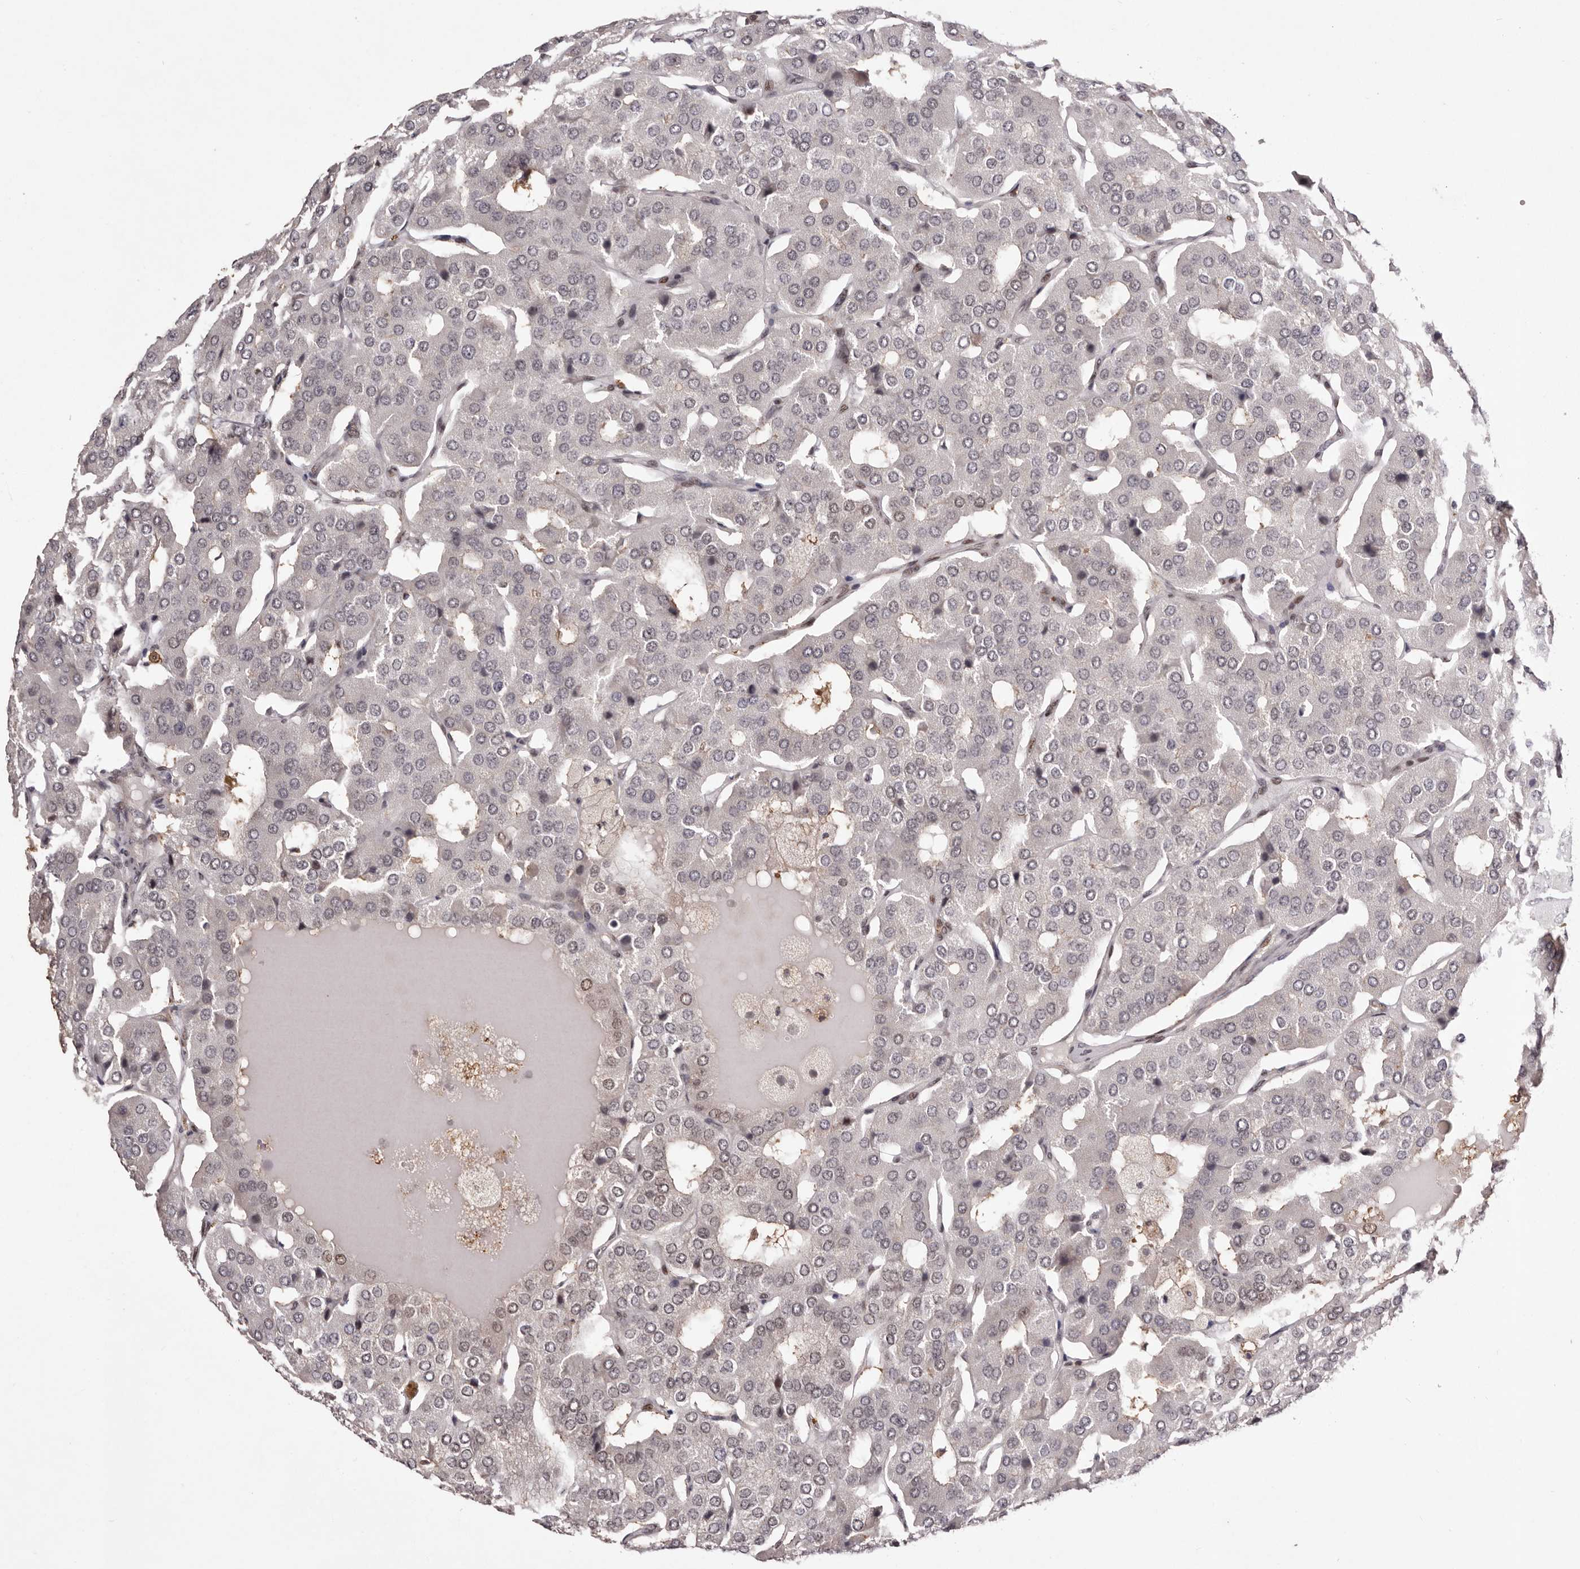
{"staining": {"intensity": "weak", "quantity": "25%-75%", "location": "nuclear"}, "tissue": "parathyroid gland", "cell_type": "Glandular cells", "image_type": "normal", "snomed": [{"axis": "morphology", "description": "Normal tissue, NOS"}, {"axis": "morphology", "description": "Adenoma, NOS"}, {"axis": "topography", "description": "Parathyroid gland"}], "caption": "Immunohistochemistry (DAB (3,3'-diaminobenzidine)) staining of benign parathyroid gland shows weak nuclear protein expression in approximately 25%-75% of glandular cells.", "gene": "FBXO5", "patient": {"sex": "female", "age": 86}}